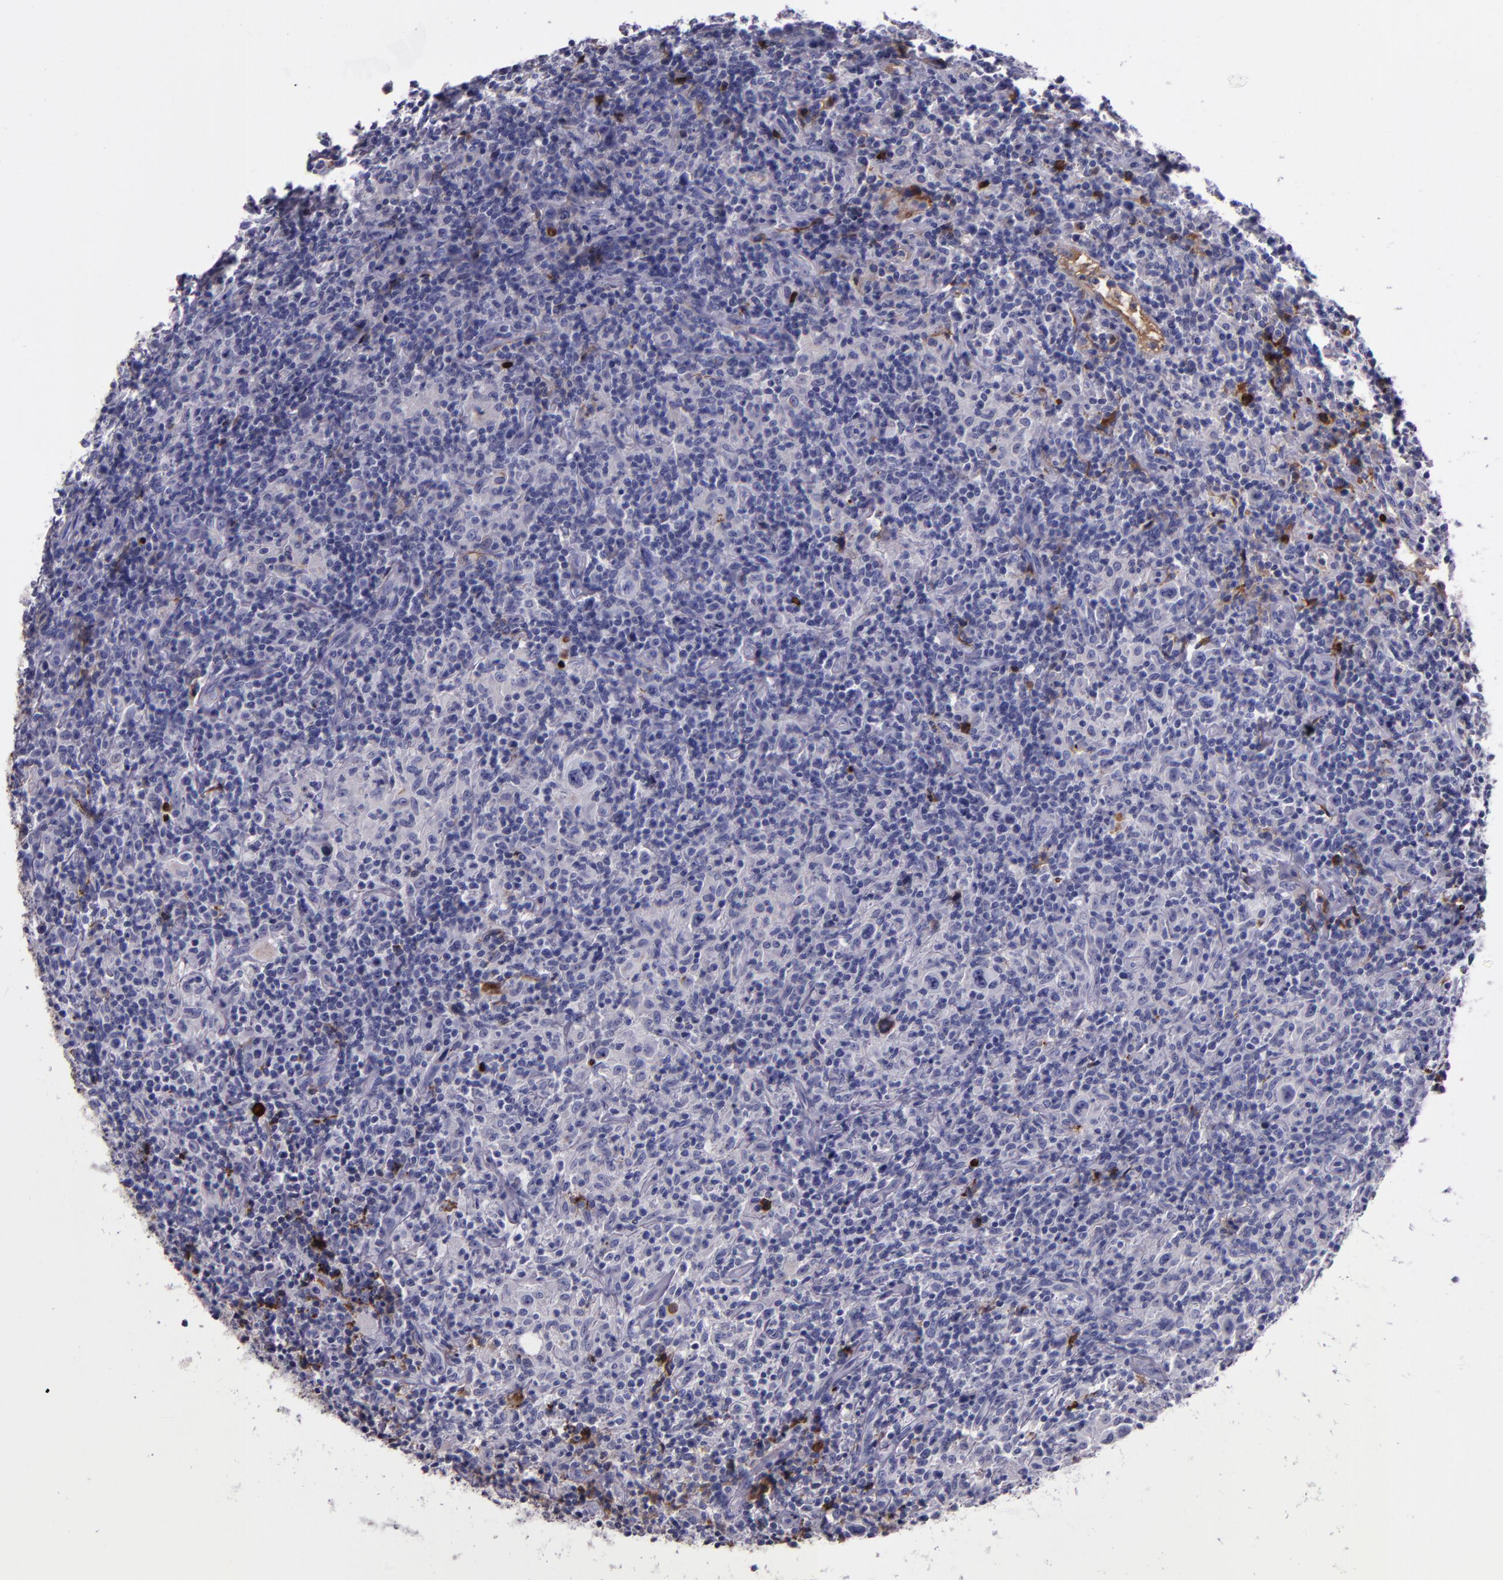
{"staining": {"intensity": "negative", "quantity": "none", "location": "none"}, "tissue": "lymphoma", "cell_type": "Tumor cells", "image_type": "cancer", "snomed": [{"axis": "morphology", "description": "Hodgkin's disease, NOS"}, {"axis": "topography", "description": "Lymph node"}], "caption": "A high-resolution histopathology image shows IHC staining of Hodgkin's disease, which exhibits no significant positivity in tumor cells. (Immunohistochemistry (ihc), brightfield microscopy, high magnification).", "gene": "APOH", "patient": {"sex": "male", "age": 65}}